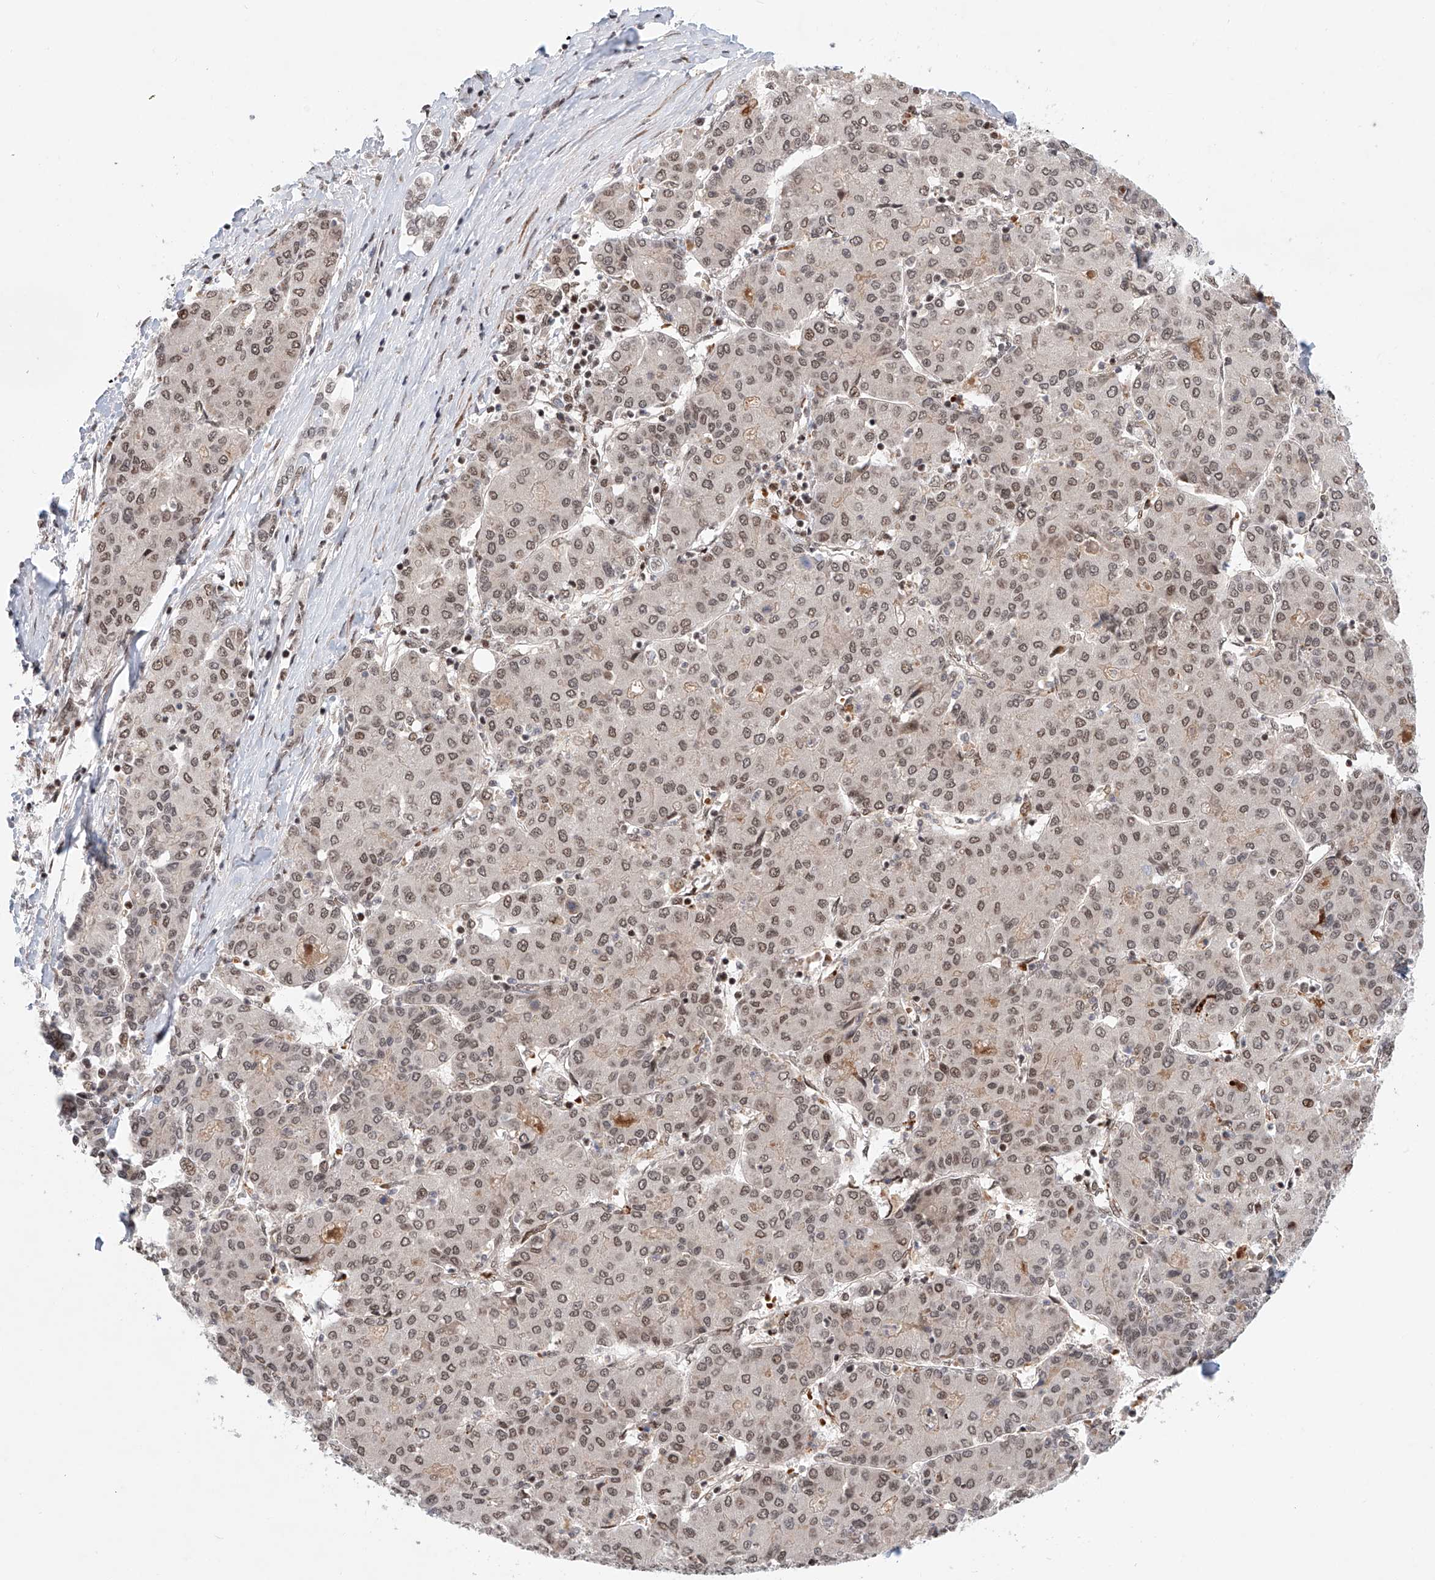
{"staining": {"intensity": "moderate", "quantity": ">75%", "location": "nuclear"}, "tissue": "liver cancer", "cell_type": "Tumor cells", "image_type": "cancer", "snomed": [{"axis": "morphology", "description": "Carcinoma, Hepatocellular, NOS"}, {"axis": "topography", "description": "Liver"}], "caption": "Brown immunohistochemical staining in human liver cancer (hepatocellular carcinoma) demonstrates moderate nuclear staining in approximately >75% of tumor cells.", "gene": "ZNF470", "patient": {"sex": "male", "age": 65}}